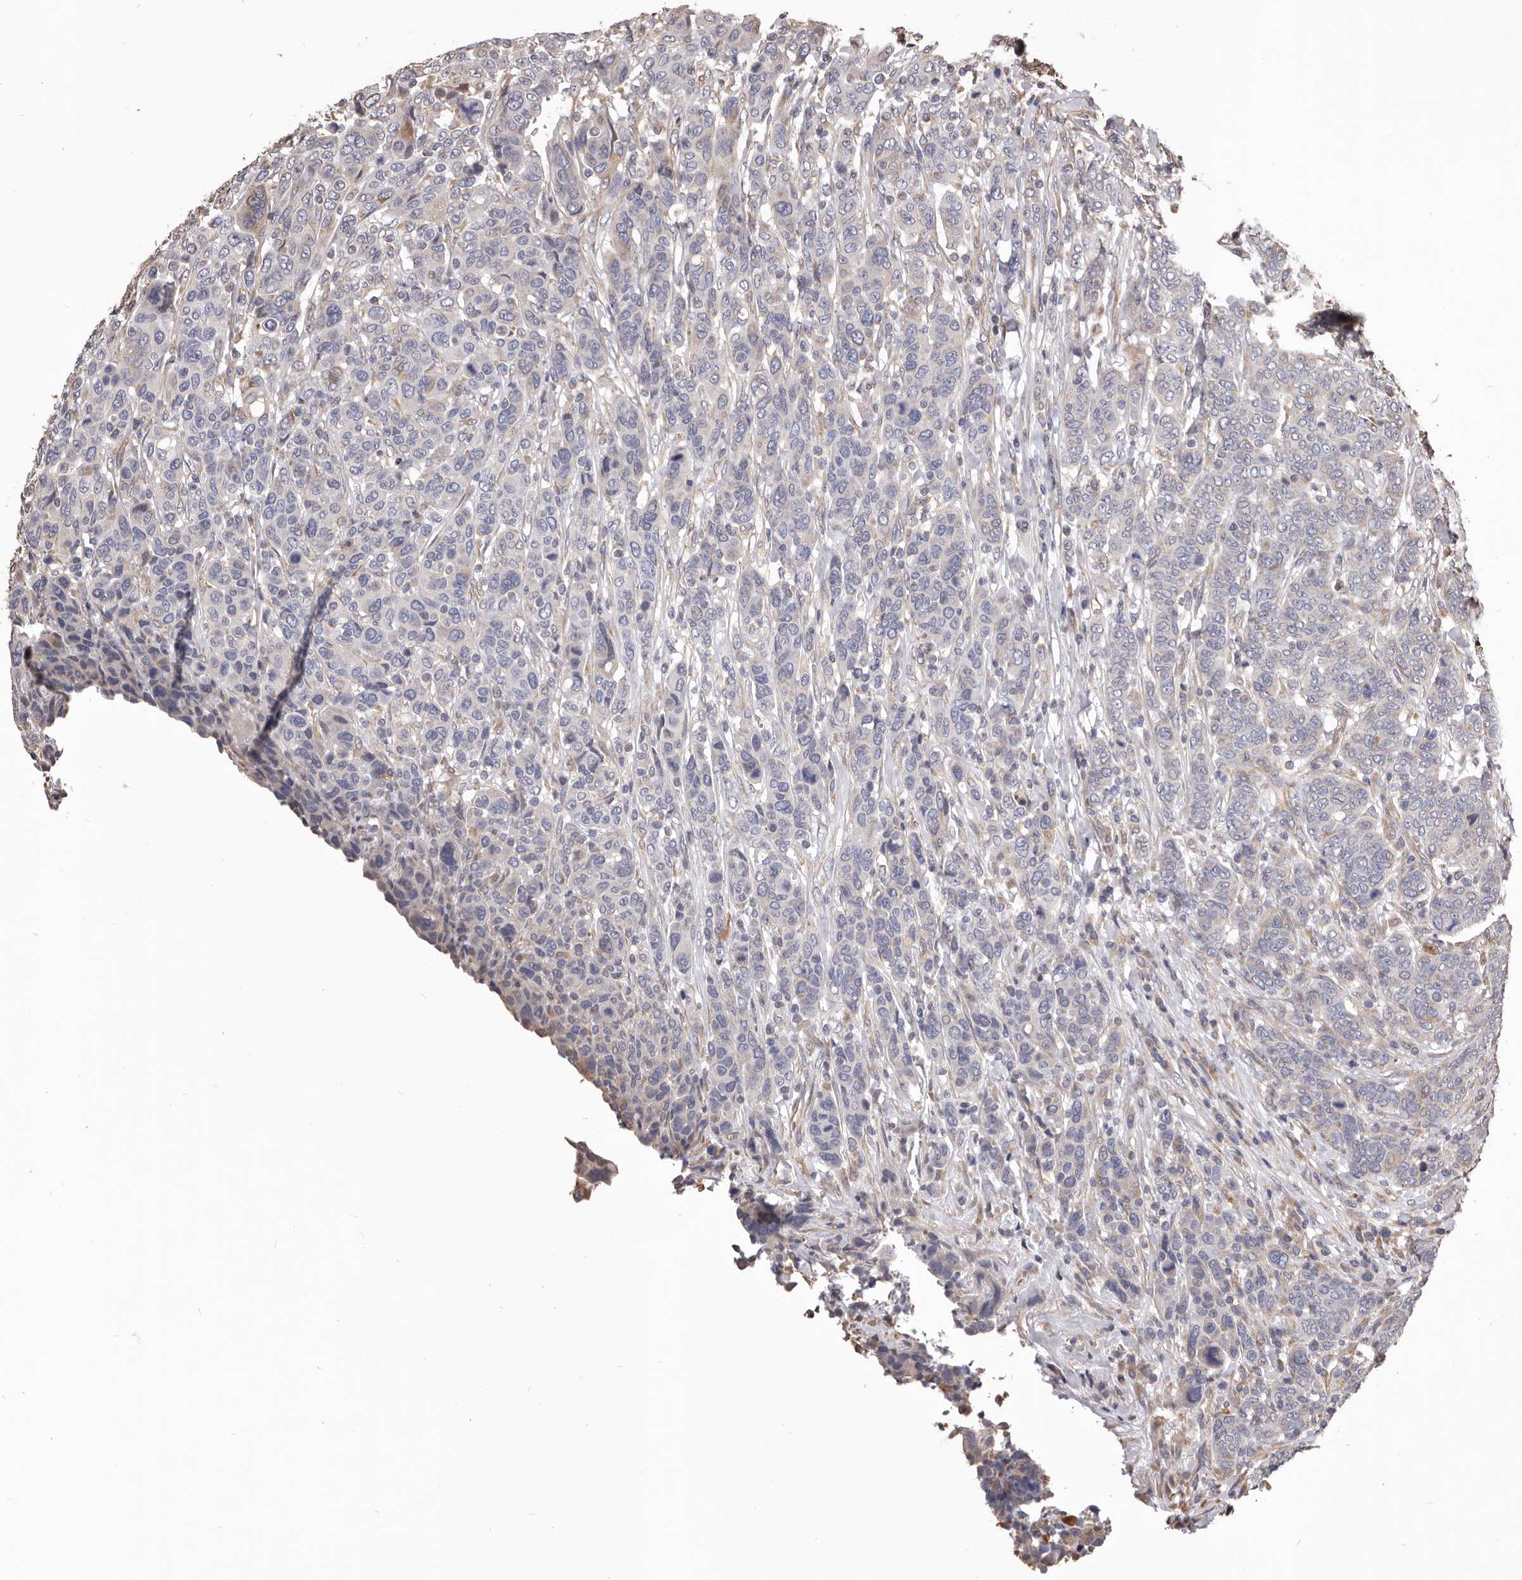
{"staining": {"intensity": "negative", "quantity": "none", "location": "none"}, "tissue": "breast cancer", "cell_type": "Tumor cells", "image_type": "cancer", "snomed": [{"axis": "morphology", "description": "Duct carcinoma"}, {"axis": "topography", "description": "Breast"}], "caption": "Invasive ductal carcinoma (breast) stained for a protein using IHC displays no expression tumor cells.", "gene": "CEP104", "patient": {"sex": "female", "age": 37}}